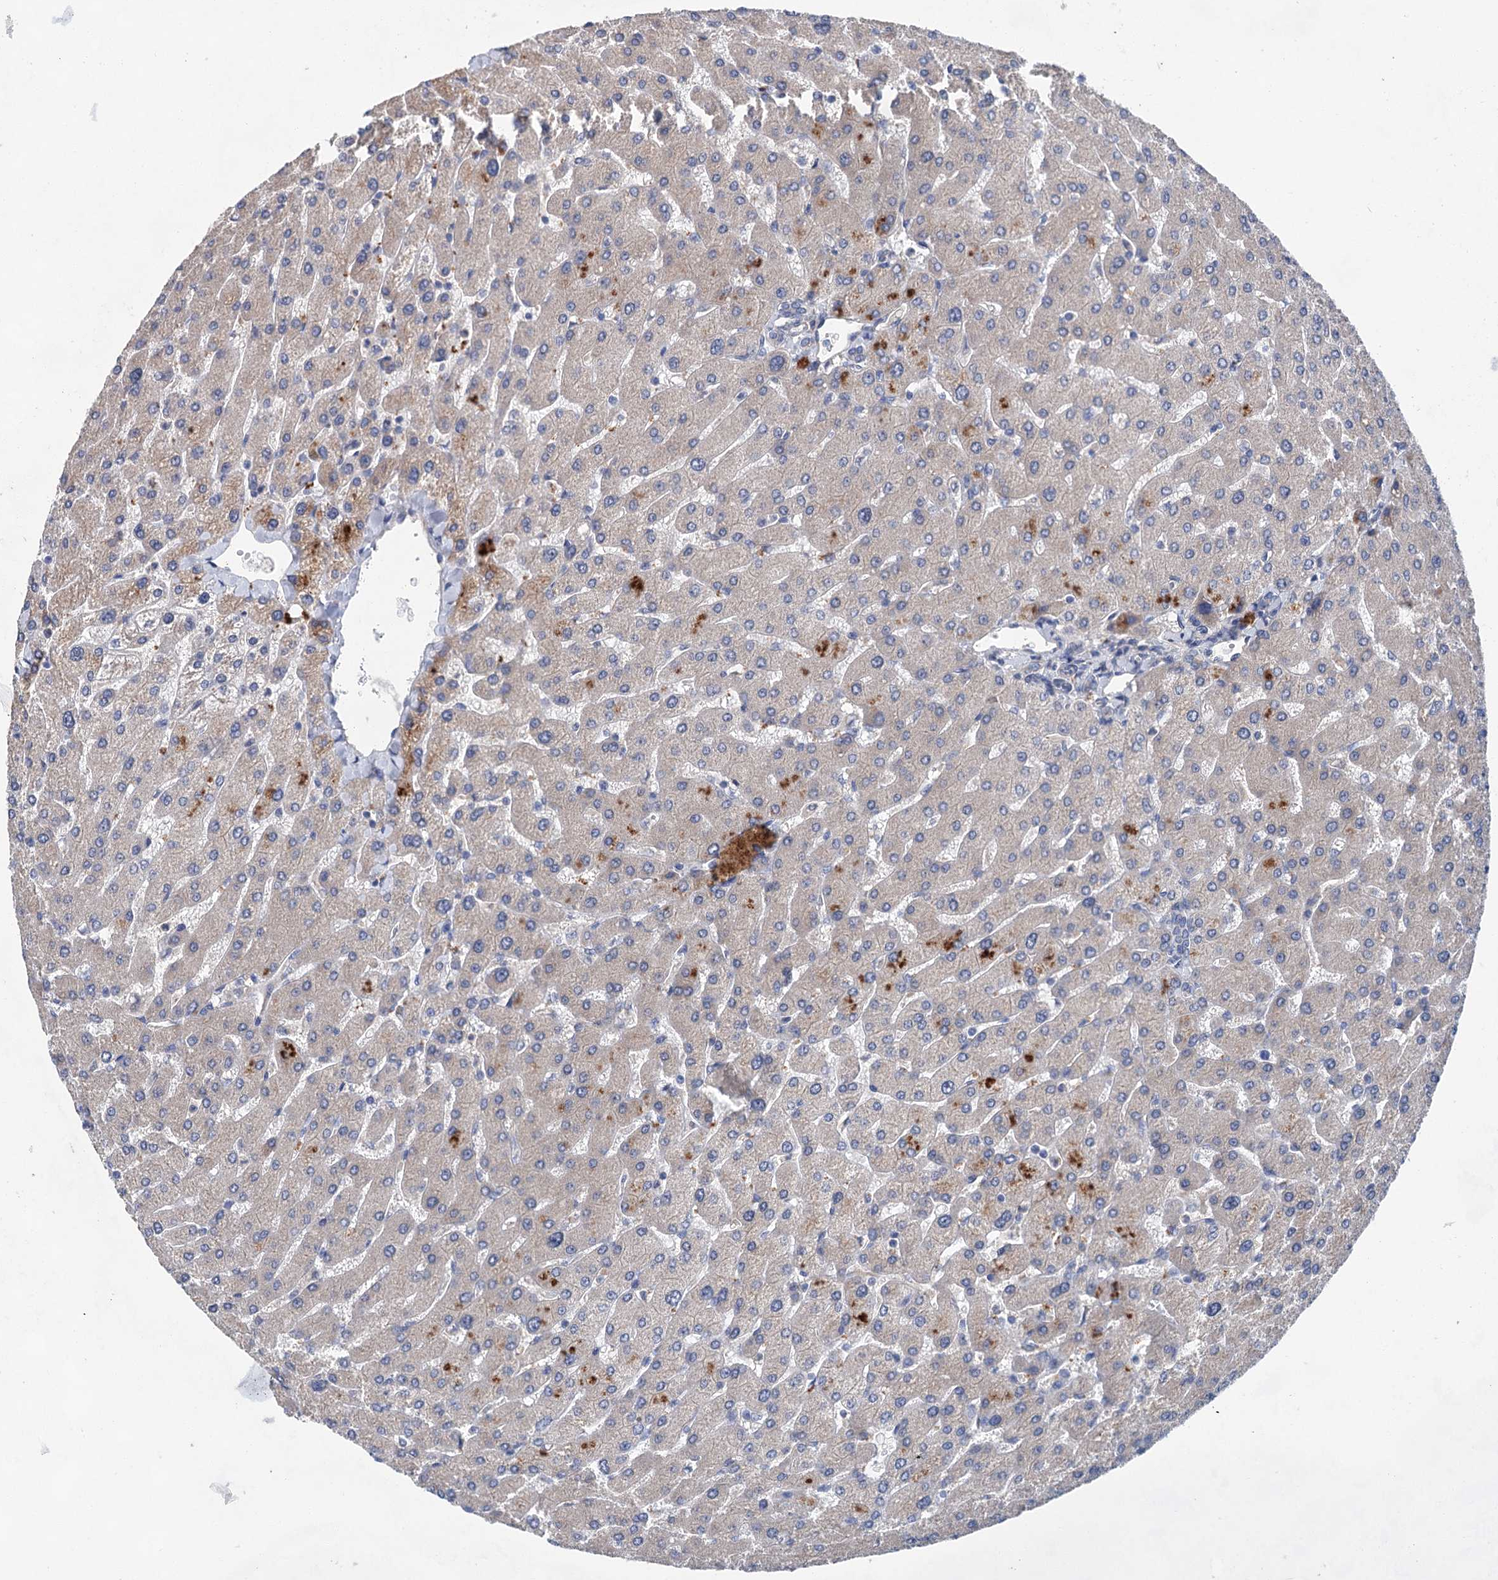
{"staining": {"intensity": "negative", "quantity": "none", "location": "none"}, "tissue": "liver", "cell_type": "Cholangiocytes", "image_type": "normal", "snomed": [{"axis": "morphology", "description": "Normal tissue, NOS"}, {"axis": "topography", "description": "Liver"}], "caption": "The photomicrograph reveals no significant positivity in cholangiocytes of liver. (DAB IHC, high magnification).", "gene": "MORN3", "patient": {"sex": "male", "age": 55}}